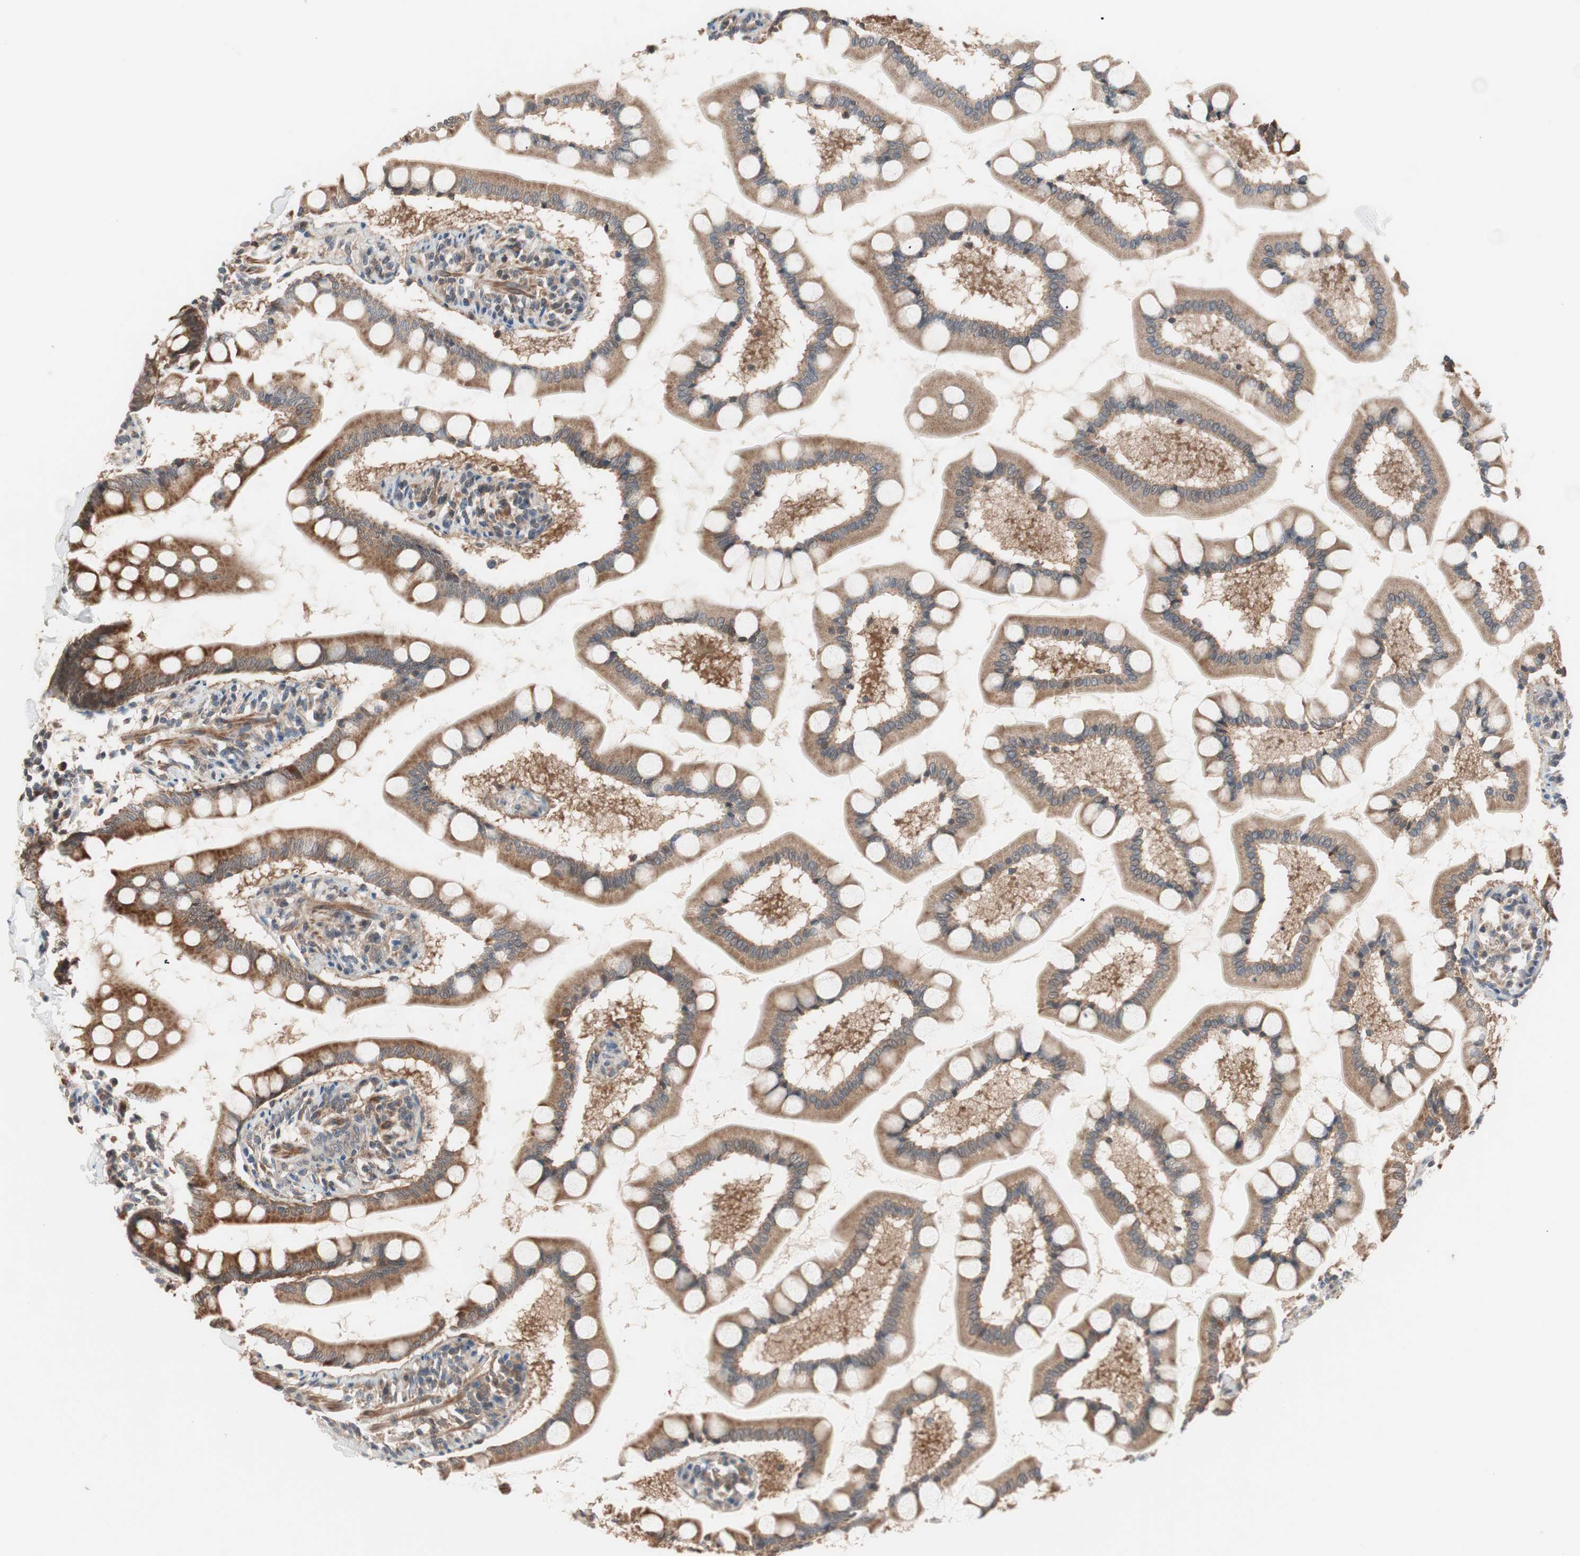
{"staining": {"intensity": "strong", "quantity": ">75%", "location": "cytoplasmic/membranous"}, "tissue": "small intestine", "cell_type": "Glandular cells", "image_type": "normal", "snomed": [{"axis": "morphology", "description": "Normal tissue, NOS"}, {"axis": "topography", "description": "Small intestine"}], "caption": "Immunohistochemical staining of benign human small intestine shows >75% levels of strong cytoplasmic/membranous protein positivity in about >75% of glandular cells. (Brightfield microscopy of DAB IHC at high magnification).", "gene": "HMBS", "patient": {"sex": "male", "age": 41}}